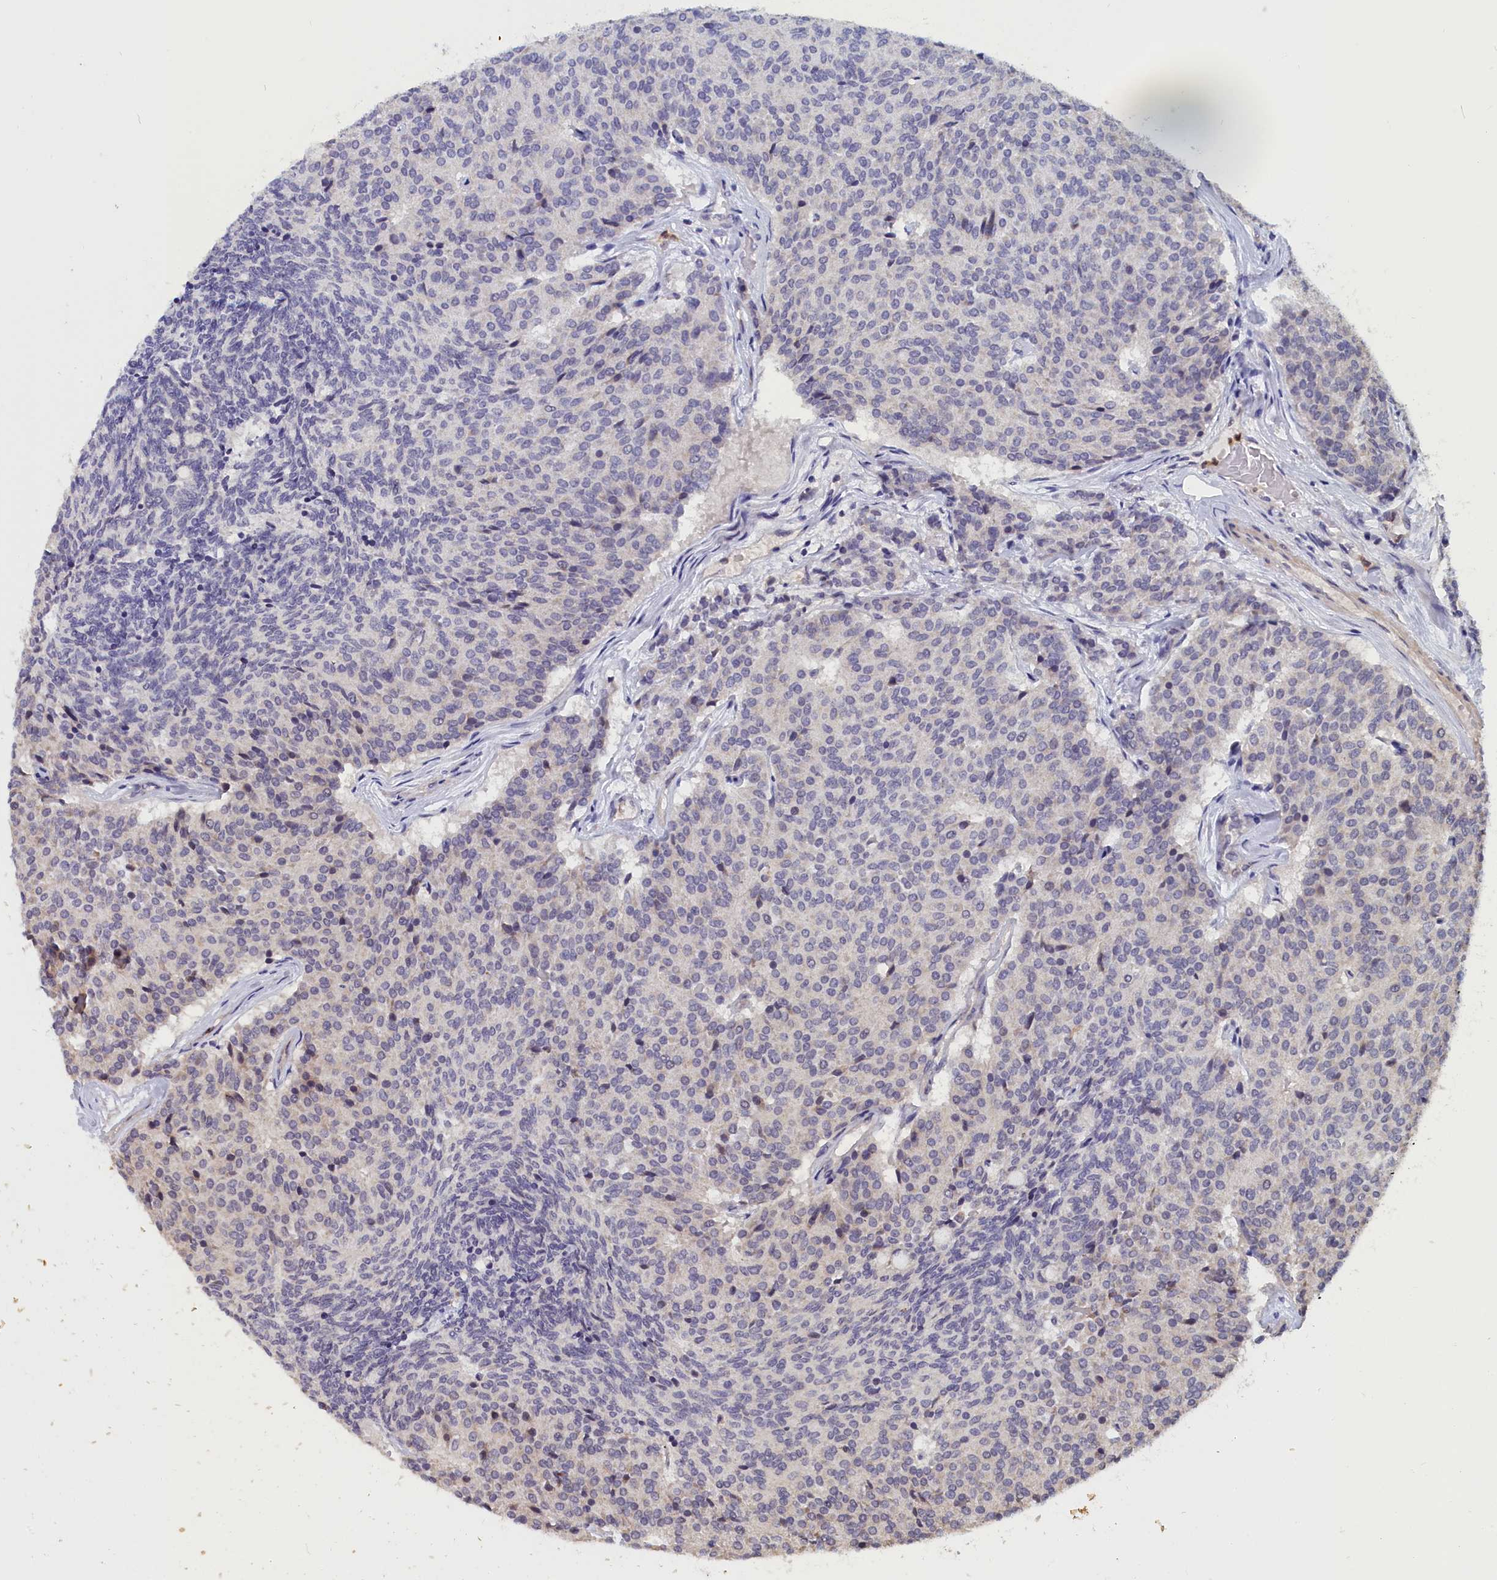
{"staining": {"intensity": "negative", "quantity": "none", "location": "none"}, "tissue": "carcinoid", "cell_type": "Tumor cells", "image_type": "cancer", "snomed": [{"axis": "morphology", "description": "Carcinoid, malignant, NOS"}, {"axis": "topography", "description": "Pancreas"}], "caption": "DAB immunohistochemical staining of human malignant carcinoid displays no significant positivity in tumor cells.", "gene": "EPB41L4B", "patient": {"sex": "female", "age": 54}}